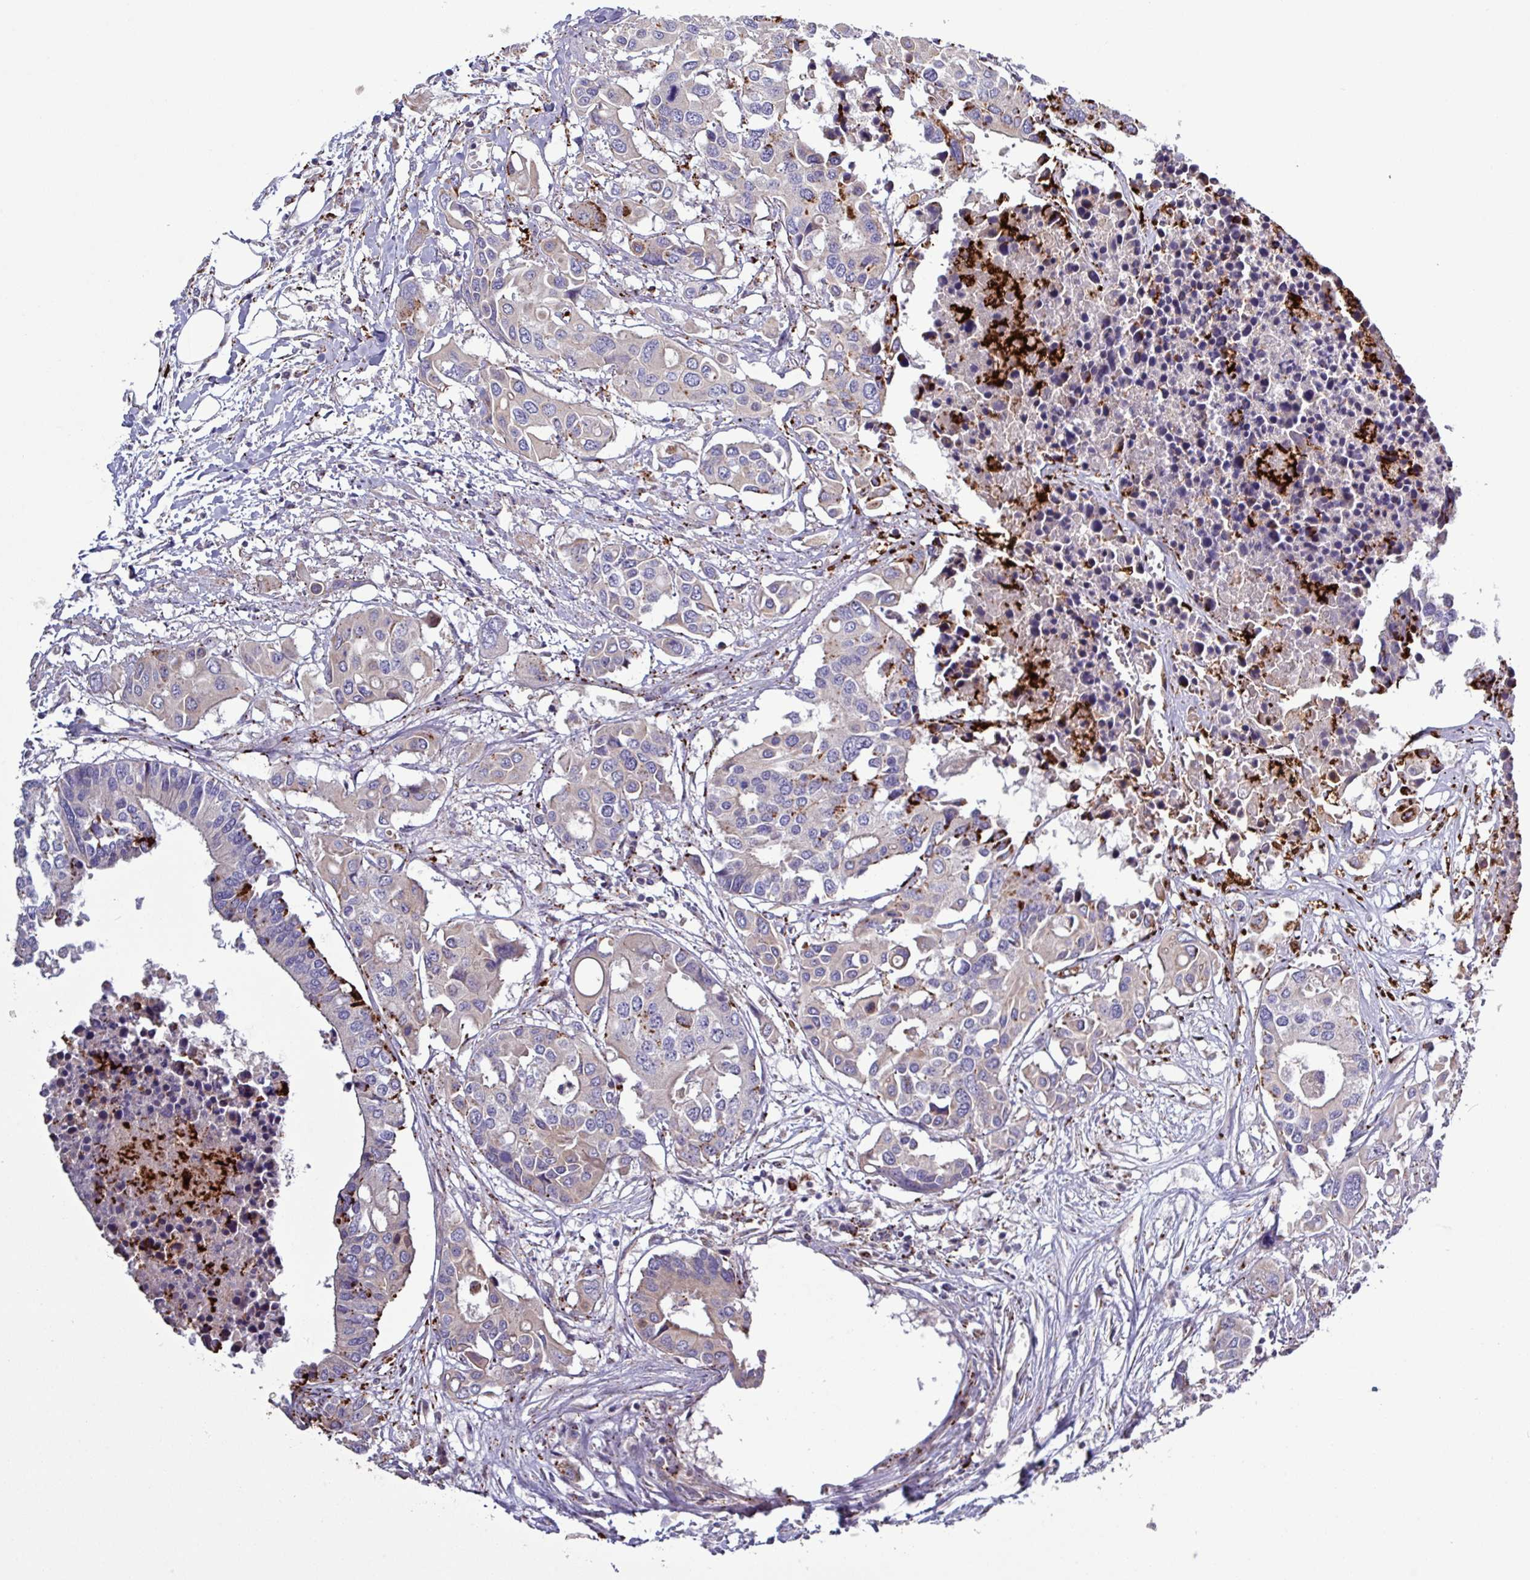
{"staining": {"intensity": "strong", "quantity": "<25%", "location": "cytoplasmic/membranous"}, "tissue": "colorectal cancer", "cell_type": "Tumor cells", "image_type": "cancer", "snomed": [{"axis": "morphology", "description": "Adenocarcinoma, NOS"}, {"axis": "topography", "description": "Colon"}], "caption": "IHC (DAB) staining of colorectal adenocarcinoma displays strong cytoplasmic/membranous protein expression in approximately <25% of tumor cells.", "gene": "PLIN2", "patient": {"sex": "male", "age": 77}}